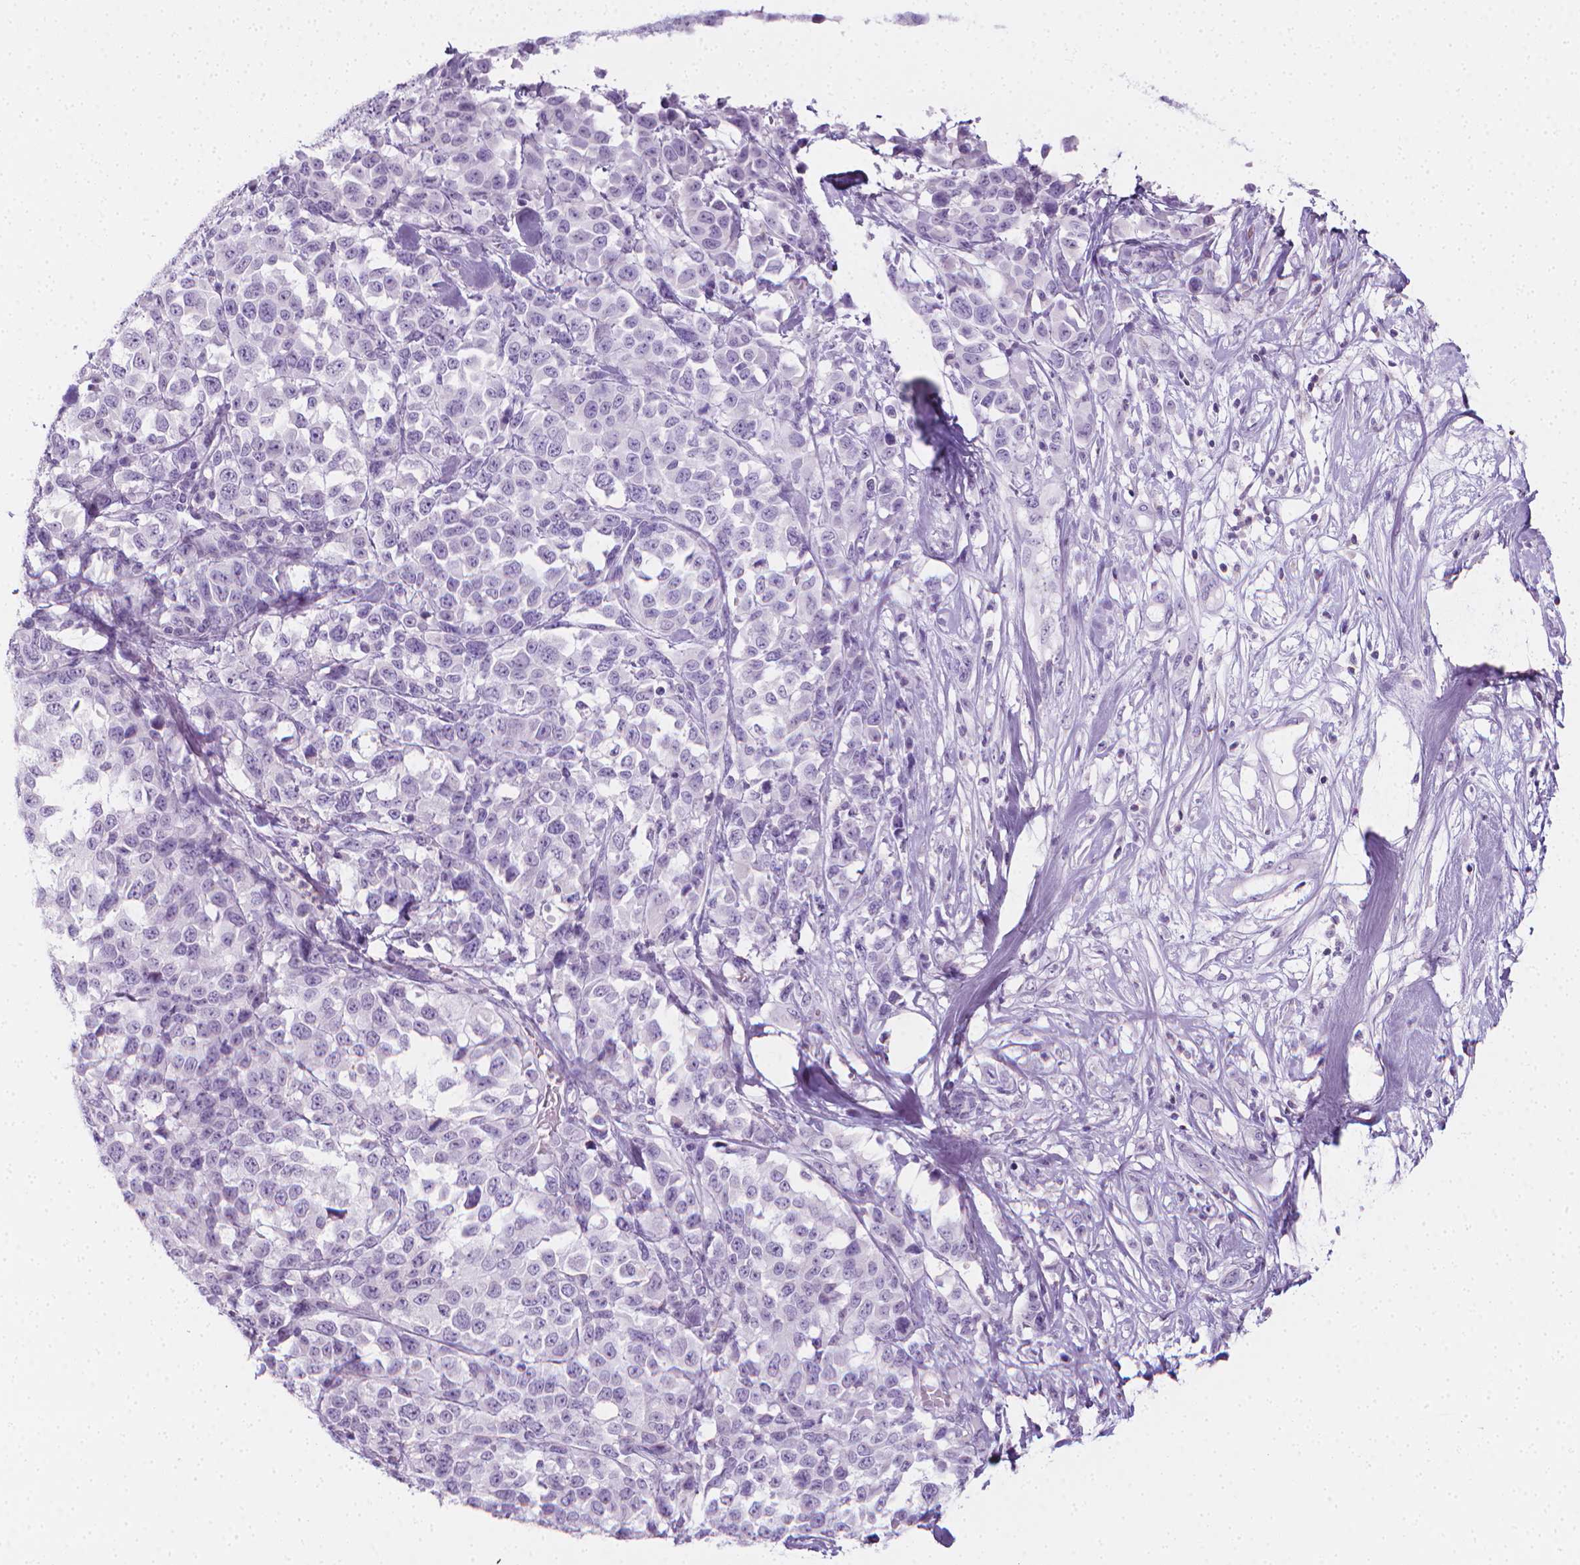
{"staining": {"intensity": "negative", "quantity": "none", "location": "none"}, "tissue": "melanoma", "cell_type": "Tumor cells", "image_type": "cancer", "snomed": [{"axis": "morphology", "description": "Malignant melanoma, Metastatic site"}, {"axis": "topography", "description": "Skin"}], "caption": "IHC photomicrograph of human melanoma stained for a protein (brown), which displays no positivity in tumor cells.", "gene": "DCAF8L1", "patient": {"sex": "male", "age": 84}}